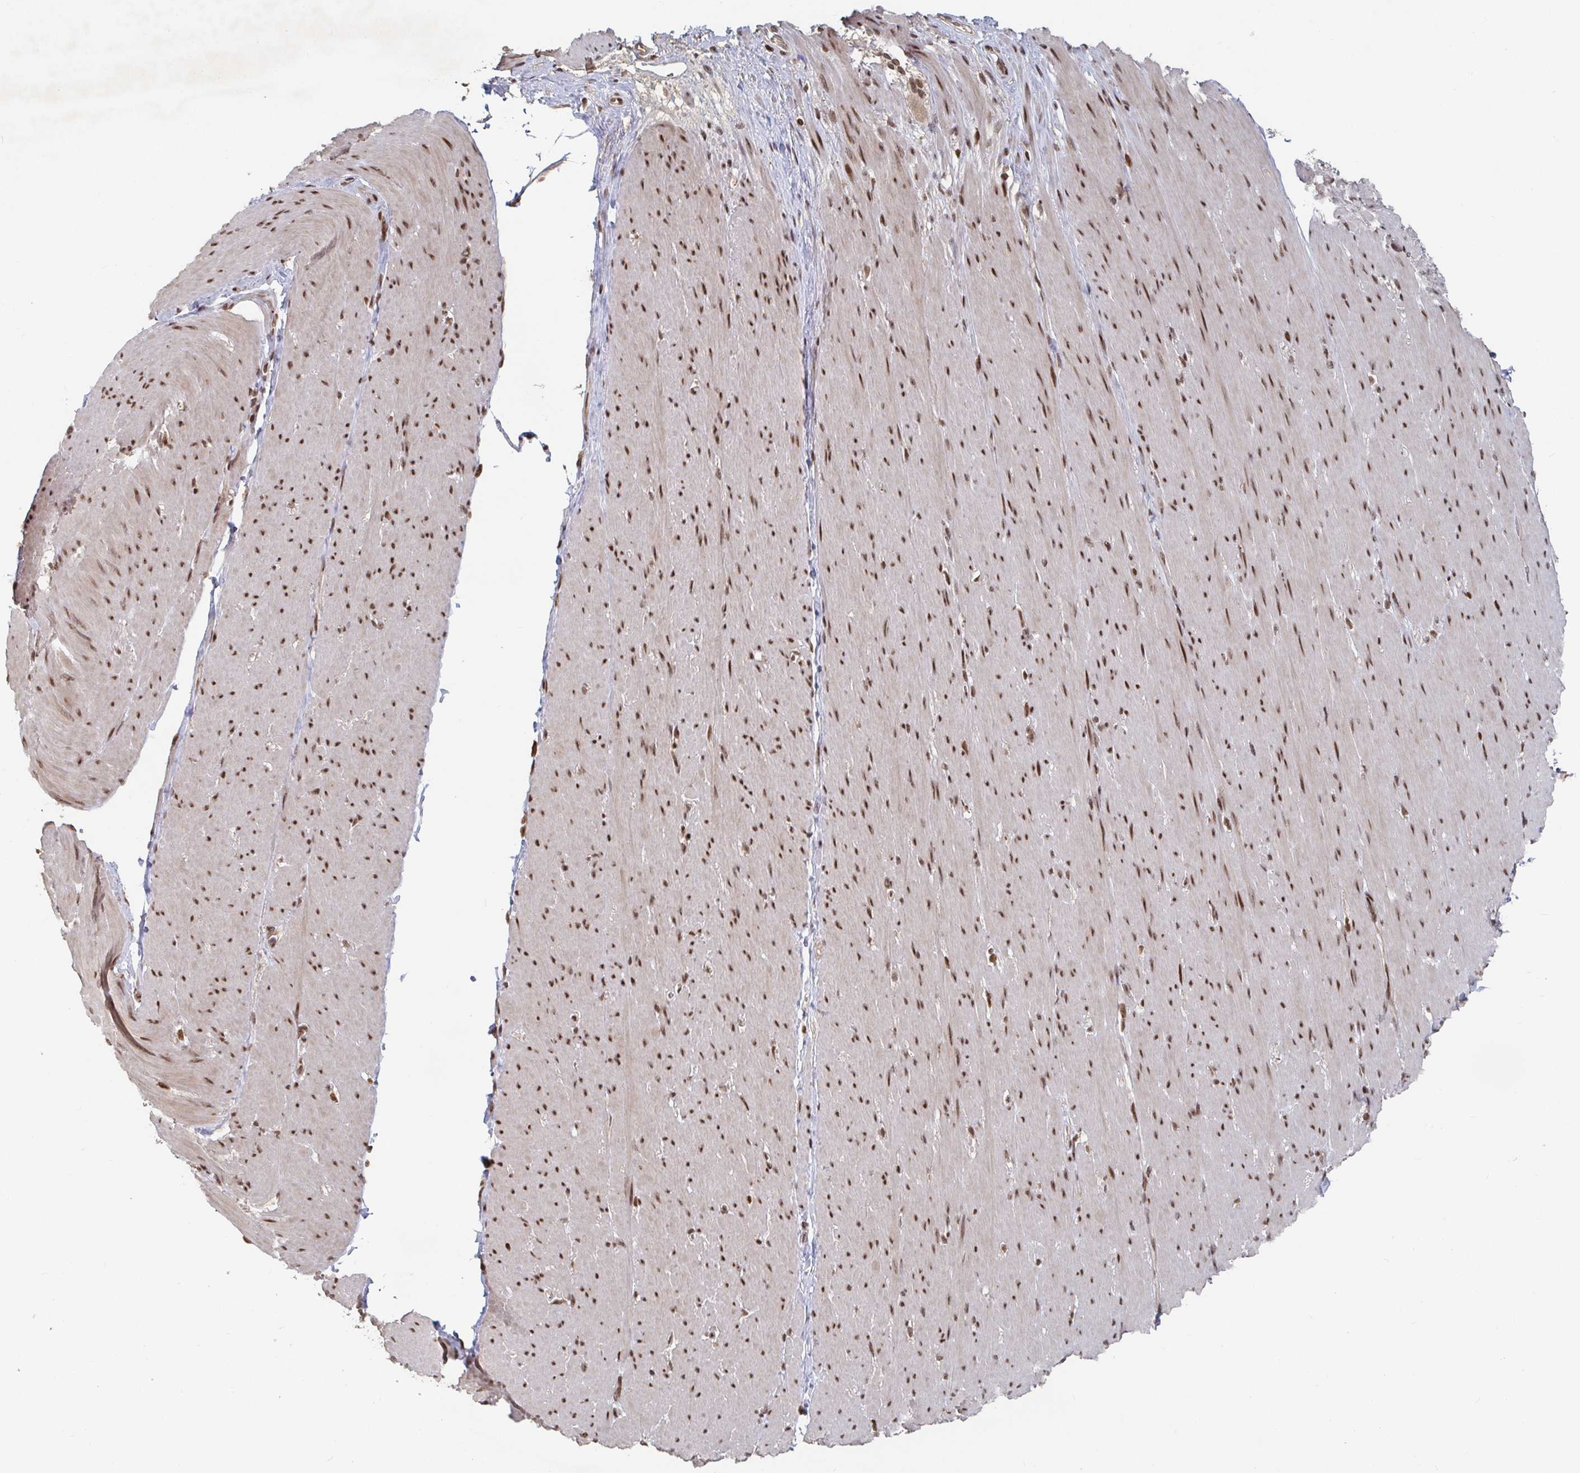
{"staining": {"intensity": "moderate", "quantity": ">75%", "location": "nuclear"}, "tissue": "smooth muscle", "cell_type": "Smooth muscle cells", "image_type": "normal", "snomed": [{"axis": "morphology", "description": "Normal tissue, NOS"}, {"axis": "topography", "description": "Smooth muscle"}, {"axis": "topography", "description": "Rectum"}], "caption": "An immunohistochemistry histopathology image of normal tissue is shown. Protein staining in brown shows moderate nuclear positivity in smooth muscle within smooth muscle cells. (Stains: DAB in brown, nuclei in blue, Microscopy: brightfield microscopy at high magnification).", "gene": "ZDHHC12", "patient": {"sex": "male", "age": 53}}